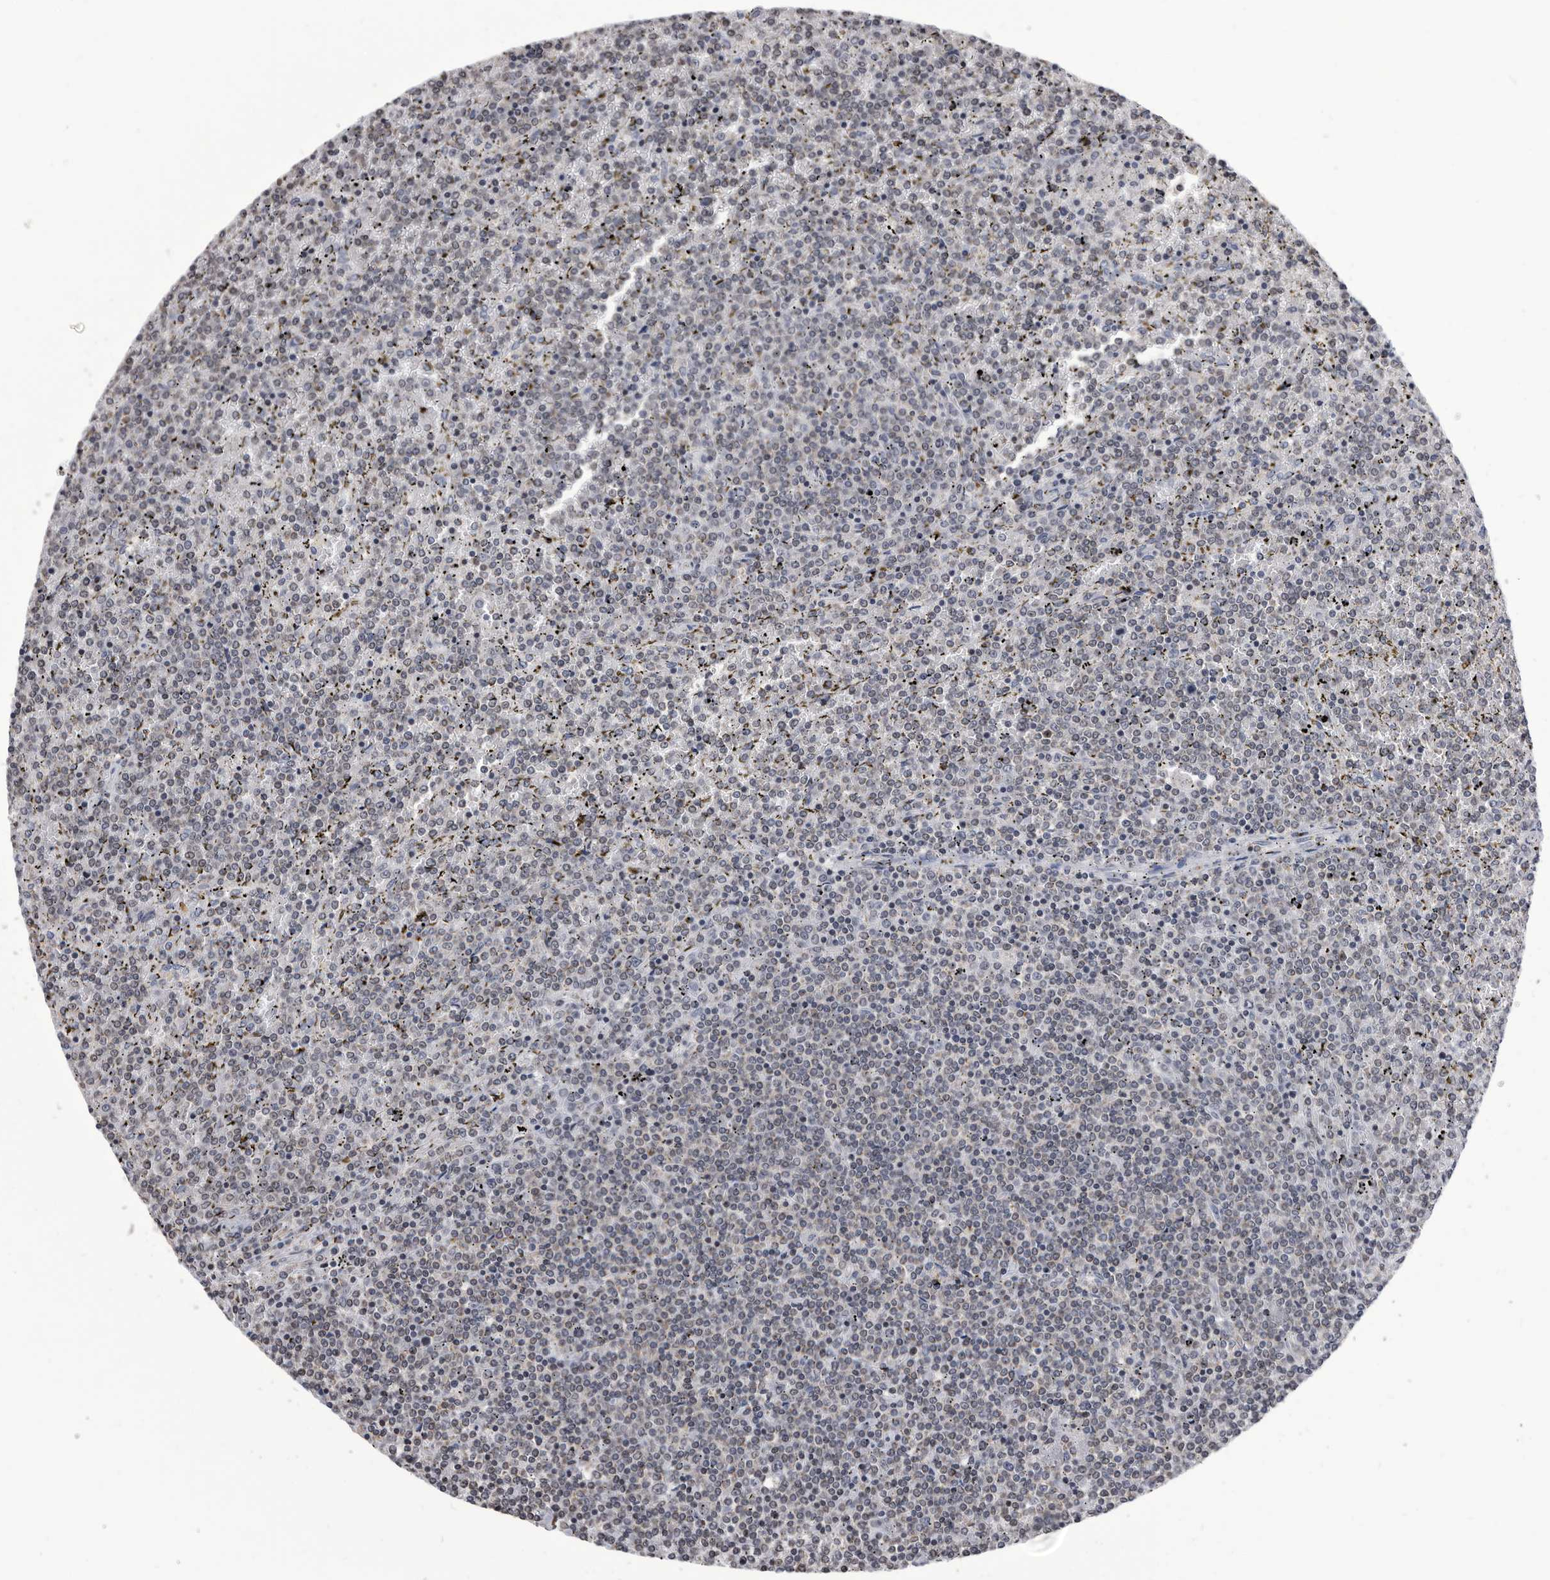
{"staining": {"intensity": "weak", "quantity": "25%-75%", "location": "nuclear"}, "tissue": "lymphoma", "cell_type": "Tumor cells", "image_type": "cancer", "snomed": [{"axis": "morphology", "description": "Malignant lymphoma, non-Hodgkin's type, Low grade"}, {"axis": "topography", "description": "Spleen"}], "caption": "Brown immunohistochemical staining in human malignant lymphoma, non-Hodgkin's type (low-grade) demonstrates weak nuclear expression in approximately 25%-75% of tumor cells.", "gene": "TSTD1", "patient": {"sex": "female", "age": 19}}